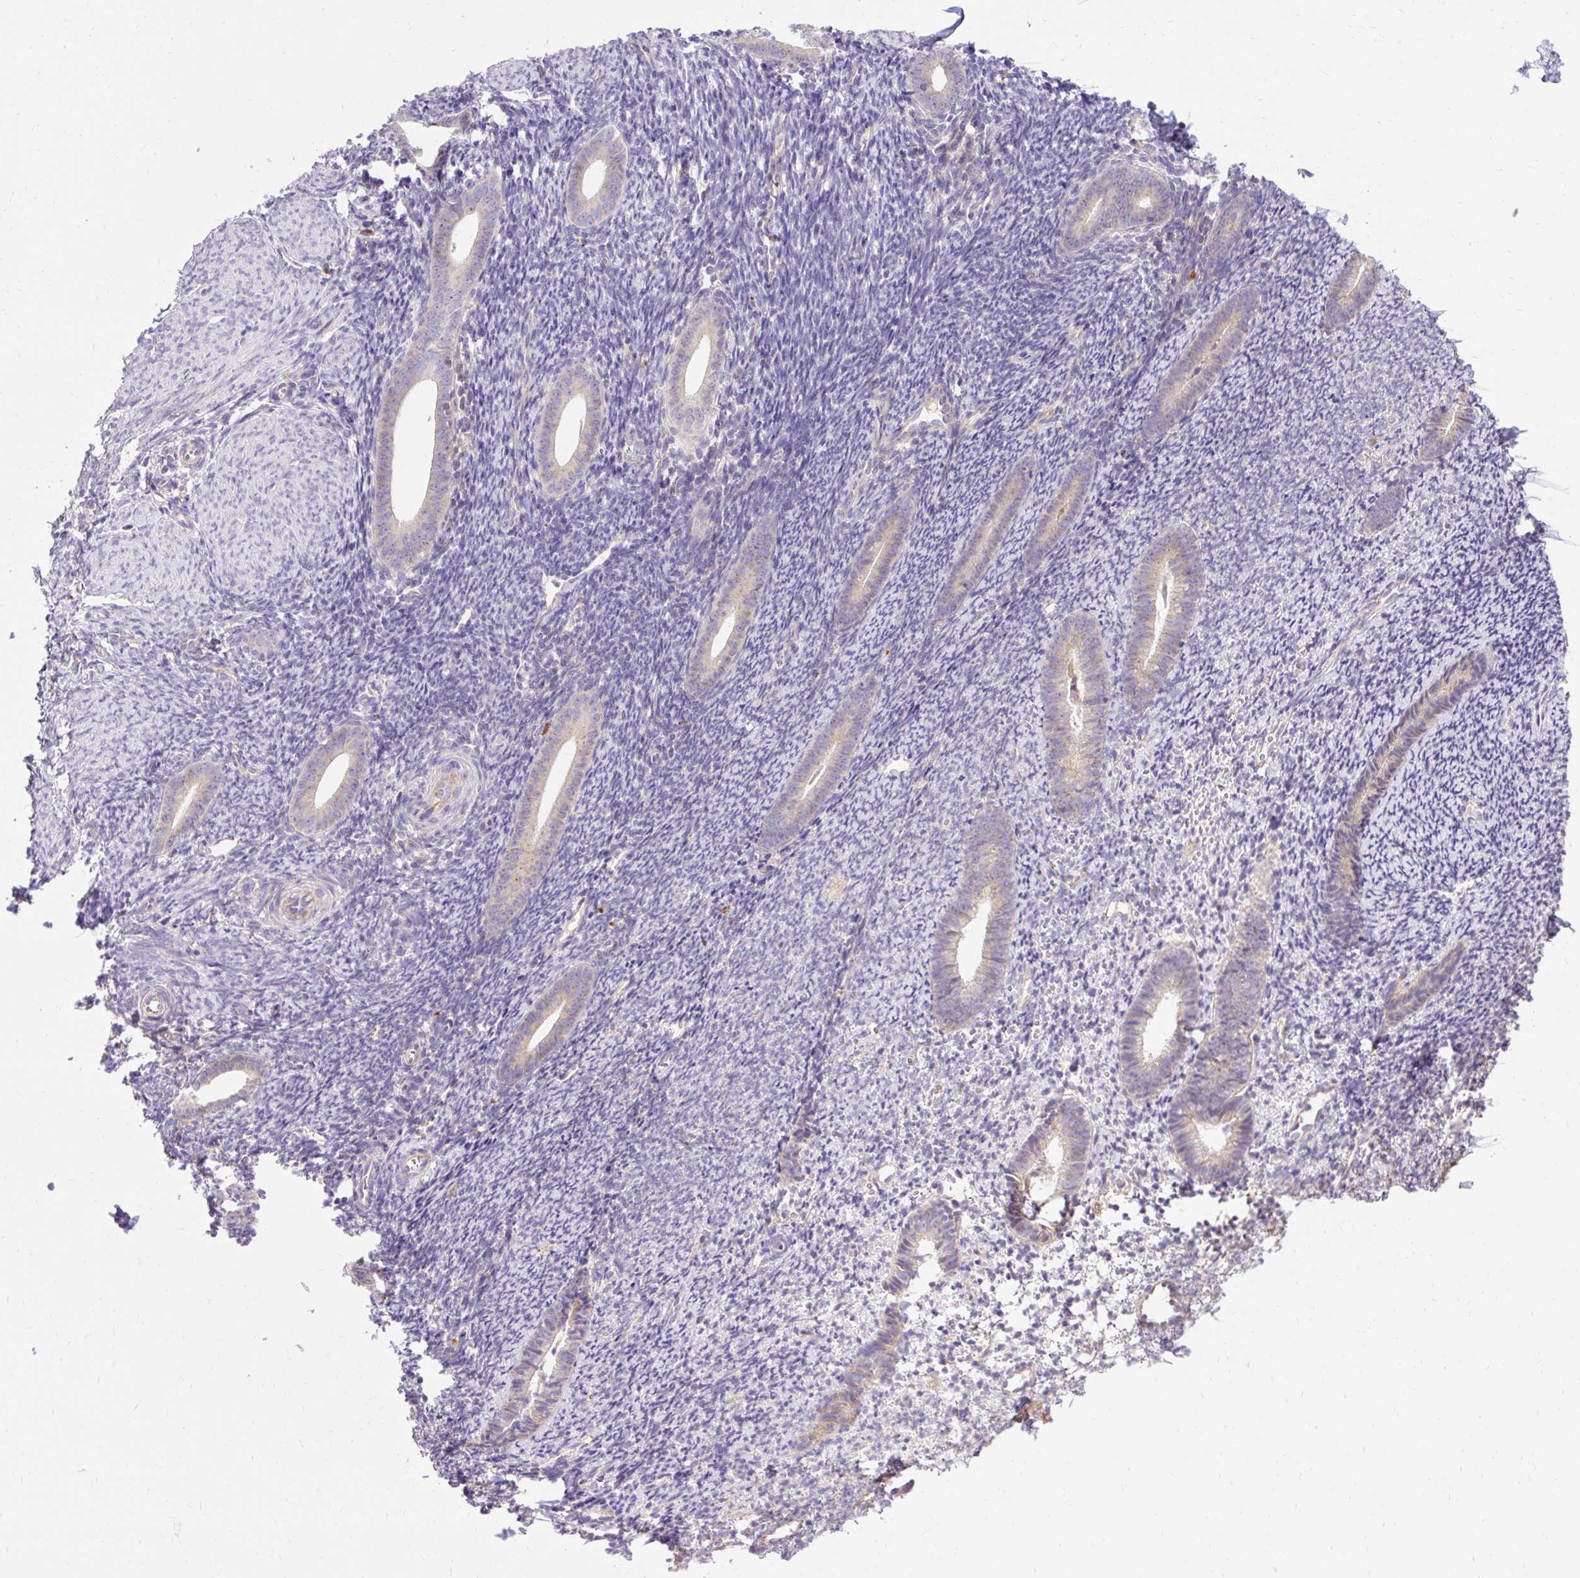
{"staining": {"intensity": "negative", "quantity": "none", "location": "none"}, "tissue": "endometrium", "cell_type": "Cells in endometrial stroma", "image_type": "normal", "snomed": [{"axis": "morphology", "description": "Normal tissue, NOS"}, {"axis": "topography", "description": "Endometrium"}], "caption": "Immunohistochemistry histopathology image of benign endometrium stained for a protein (brown), which exhibits no staining in cells in endometrial stroma.", "gene": "HEXB", "patient": {"sex": "female", "age": 39}}